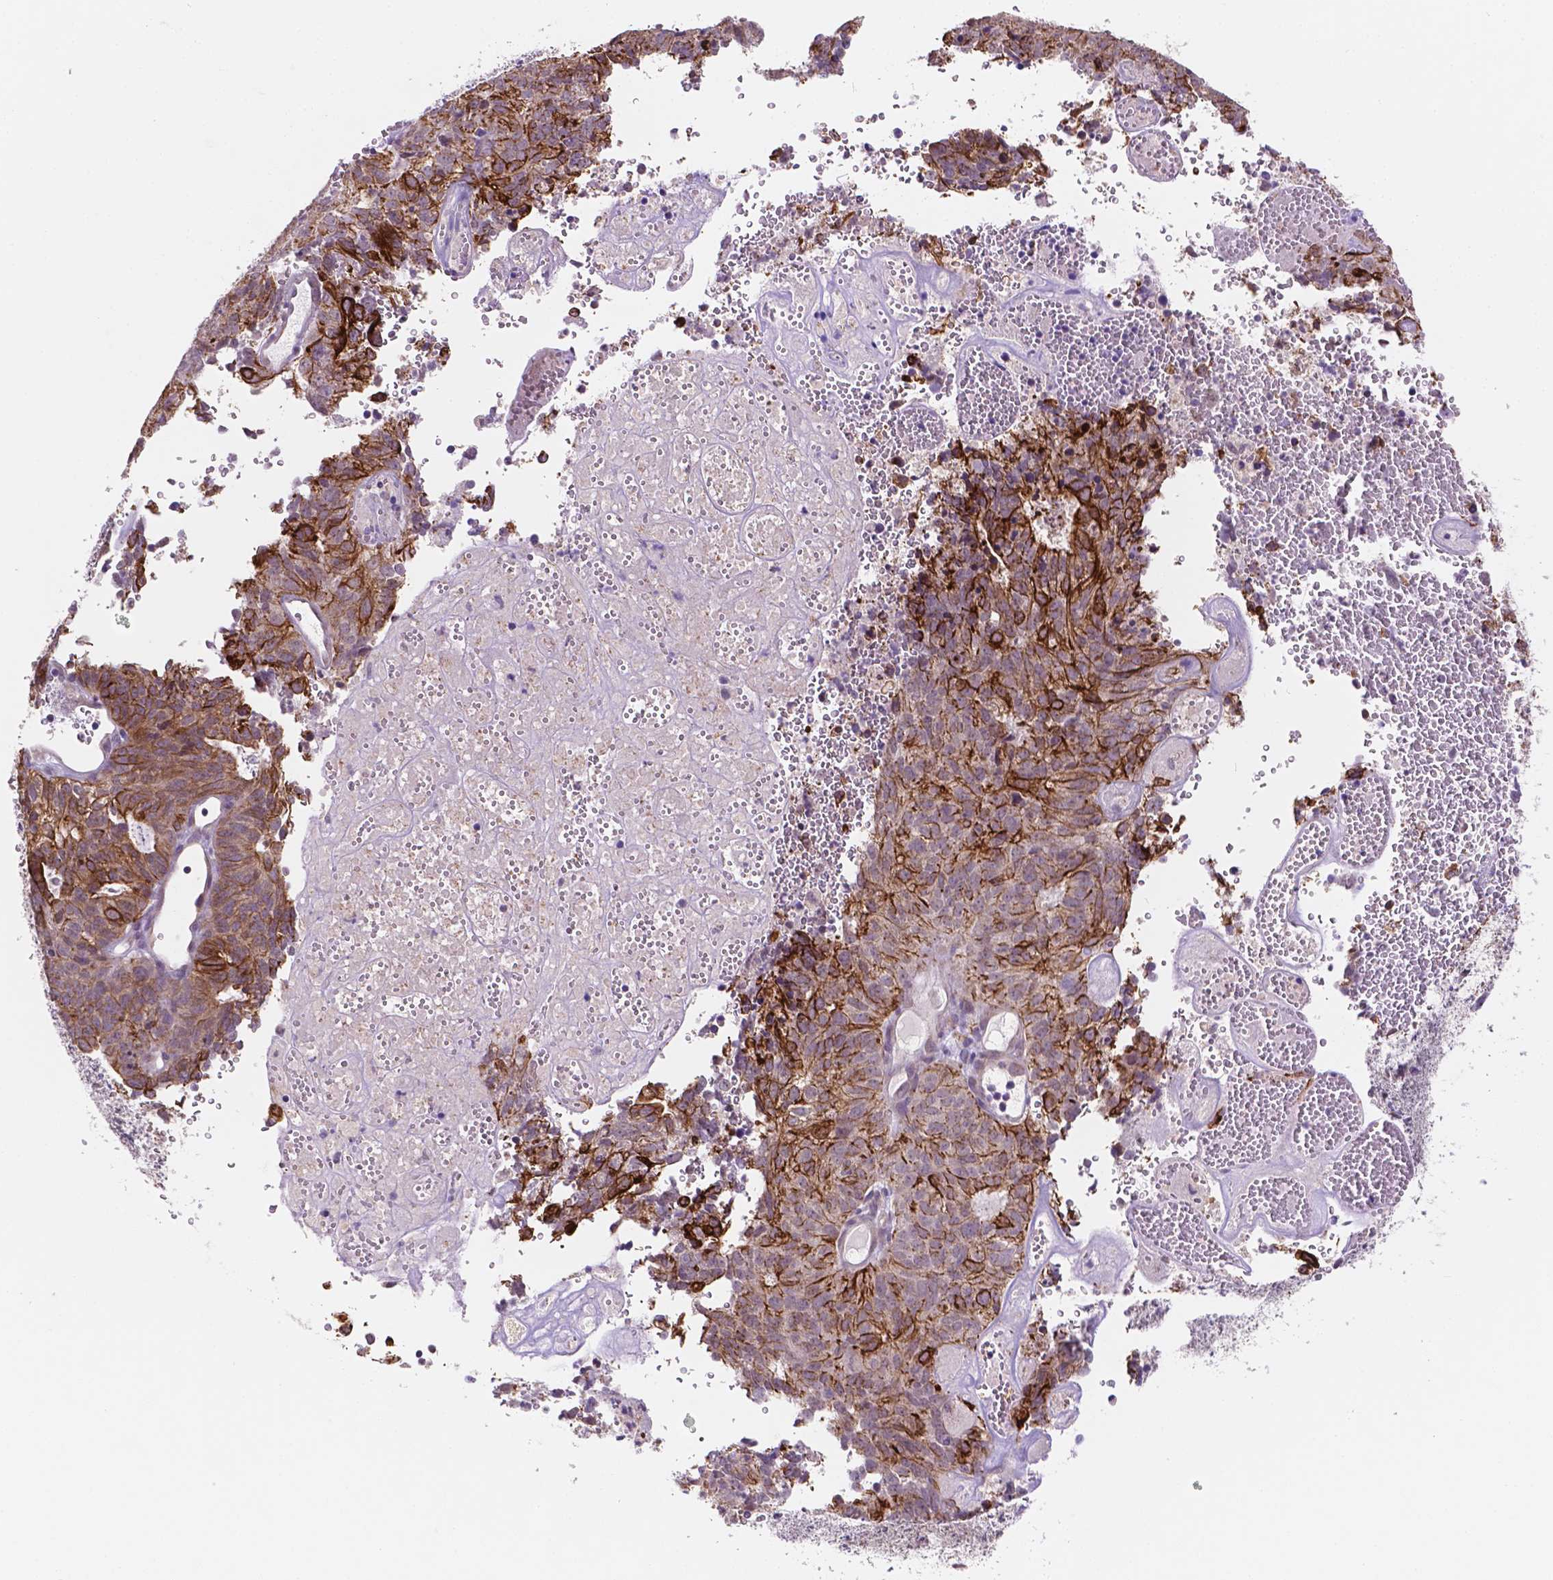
{"staining": {"intensity": "moderate", "quantity": ">75%", "location": "cytoplasmic/membranous"}, "tissue": "cervical cancer", "cell_type": "Tumor cells", "image_type": "cancer", "snomed": [{"axis": "morphology", "description": "Adenocarcinoma, NOS"}, {"axis": "topography", "description": "Cervix"}], "caption": "A micrograph showing moderate cytoplasmic/membranous staining in about >75% of tumor cells in cervical cancer, as visualized by brown immunohistochemical staining.", "gene": "SHLD3", "patient": {"sex": "female", "age": 38}}